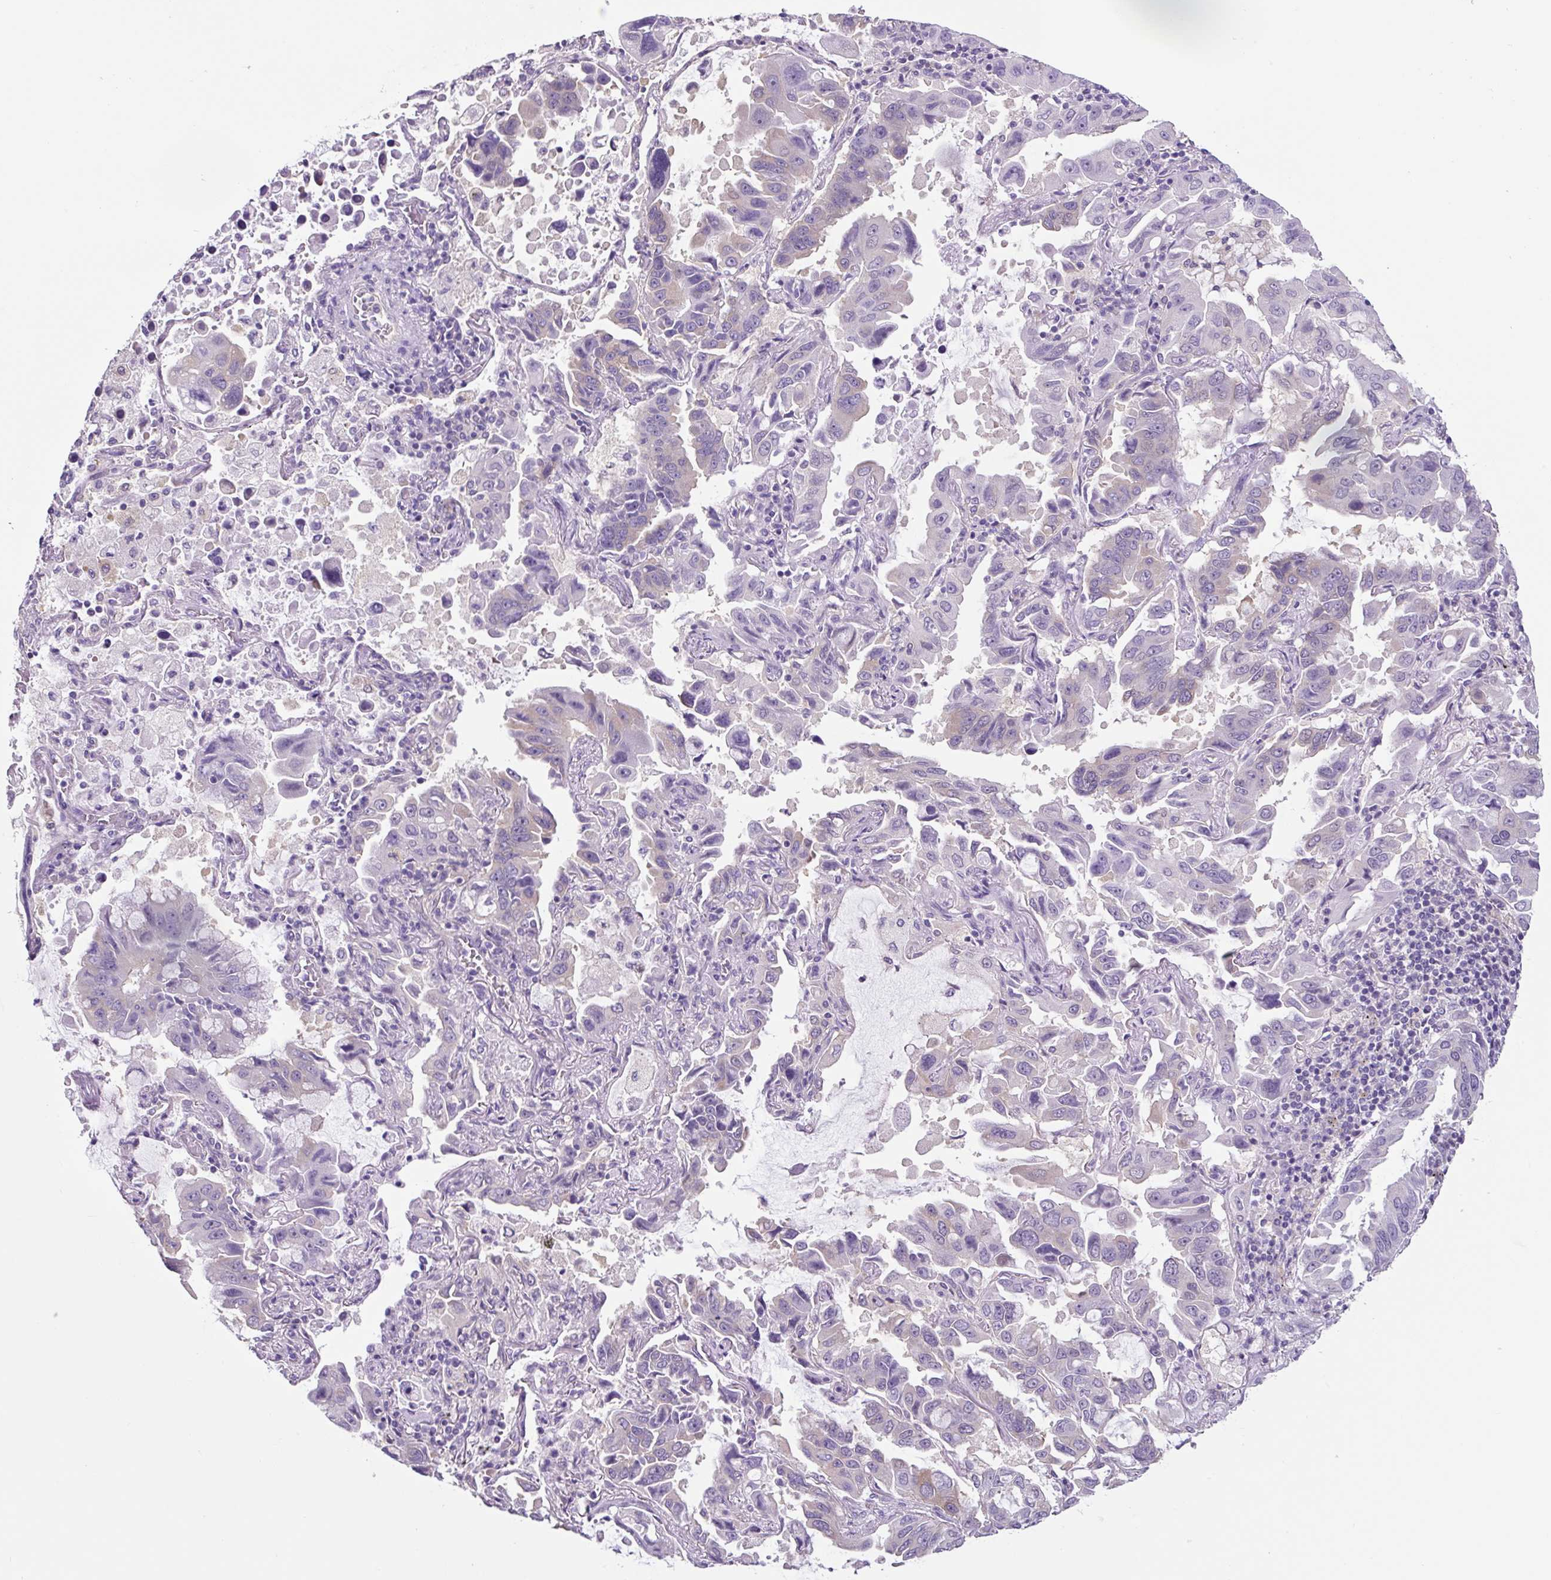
{"staining": {"intensity": "negative", "quantity": "none", "location": "none"}, "tissue": "lung cancer", "cell_type": "Tumor cells", "image_type": "cancer", "snomed": [{"axis": "morphology", "description": "Adenocarcinoma, NOS"}, {"axis": "topography", "description": "Lung"}], "caption": "DAB immunohistochemical staining of human adenocarcinoma (lung) shows no significant positivity in tumor cells.", "gene": "GORASP1", "patient": {"sex": "male", "age": 64}}